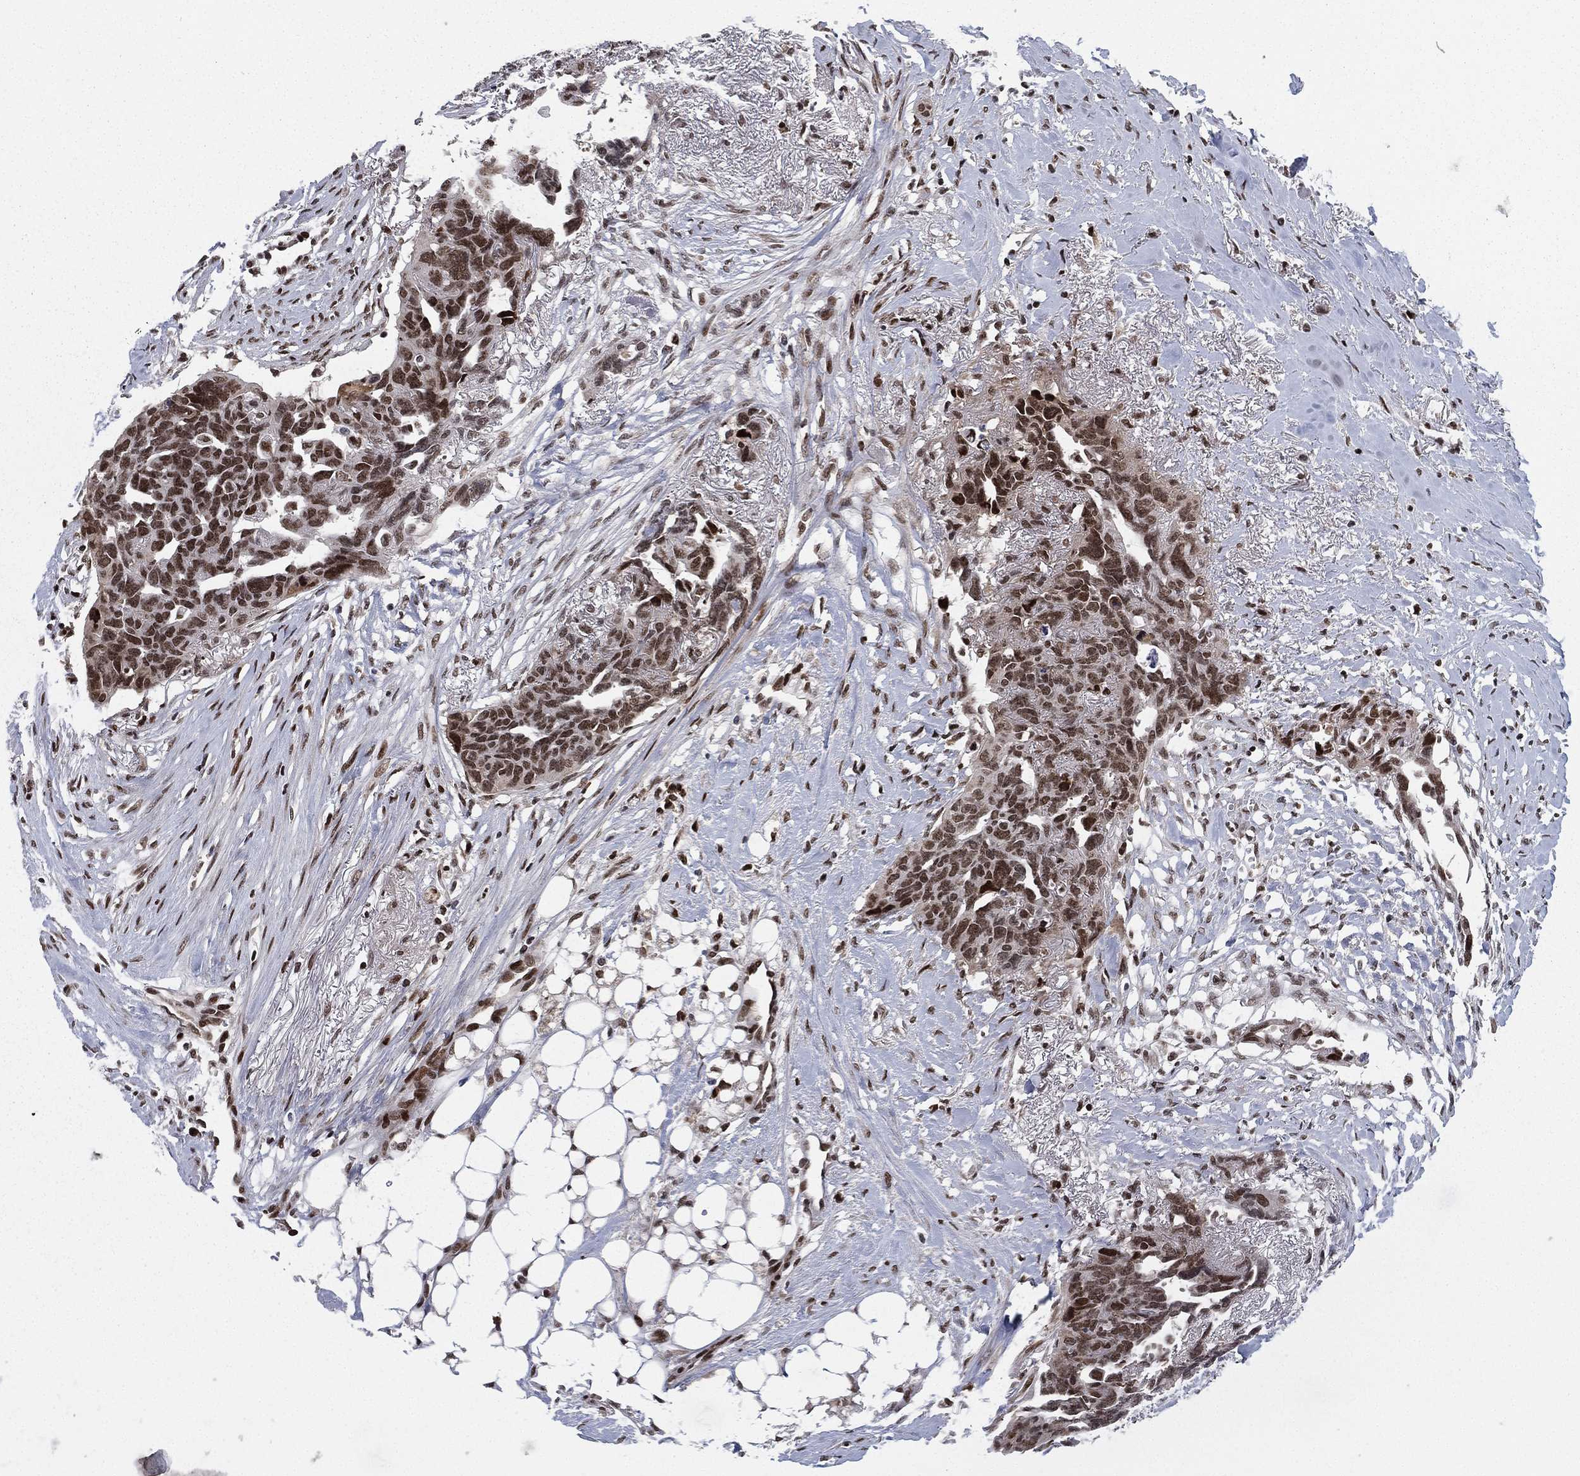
{"staining": {"intensity": "strong", "quantity": ">75%", "location": "nuclear"}, "tissue": "ovarian cancer", "cell_type": "Tumor cells", "image_type": "cancer", "snomed": [{"axis": "morphology", "description": "Cystadenocarcinoma, serous, NOS"}, {"axis": "topography", "description": "Ovary"}], "caption": "A brown stain labels strong nuclear expression of a protein in ovarian serous cystadenocarcinoma tumor cells.", "gene": "RTF1", "patient": {"sex": "female", "age": 69}}